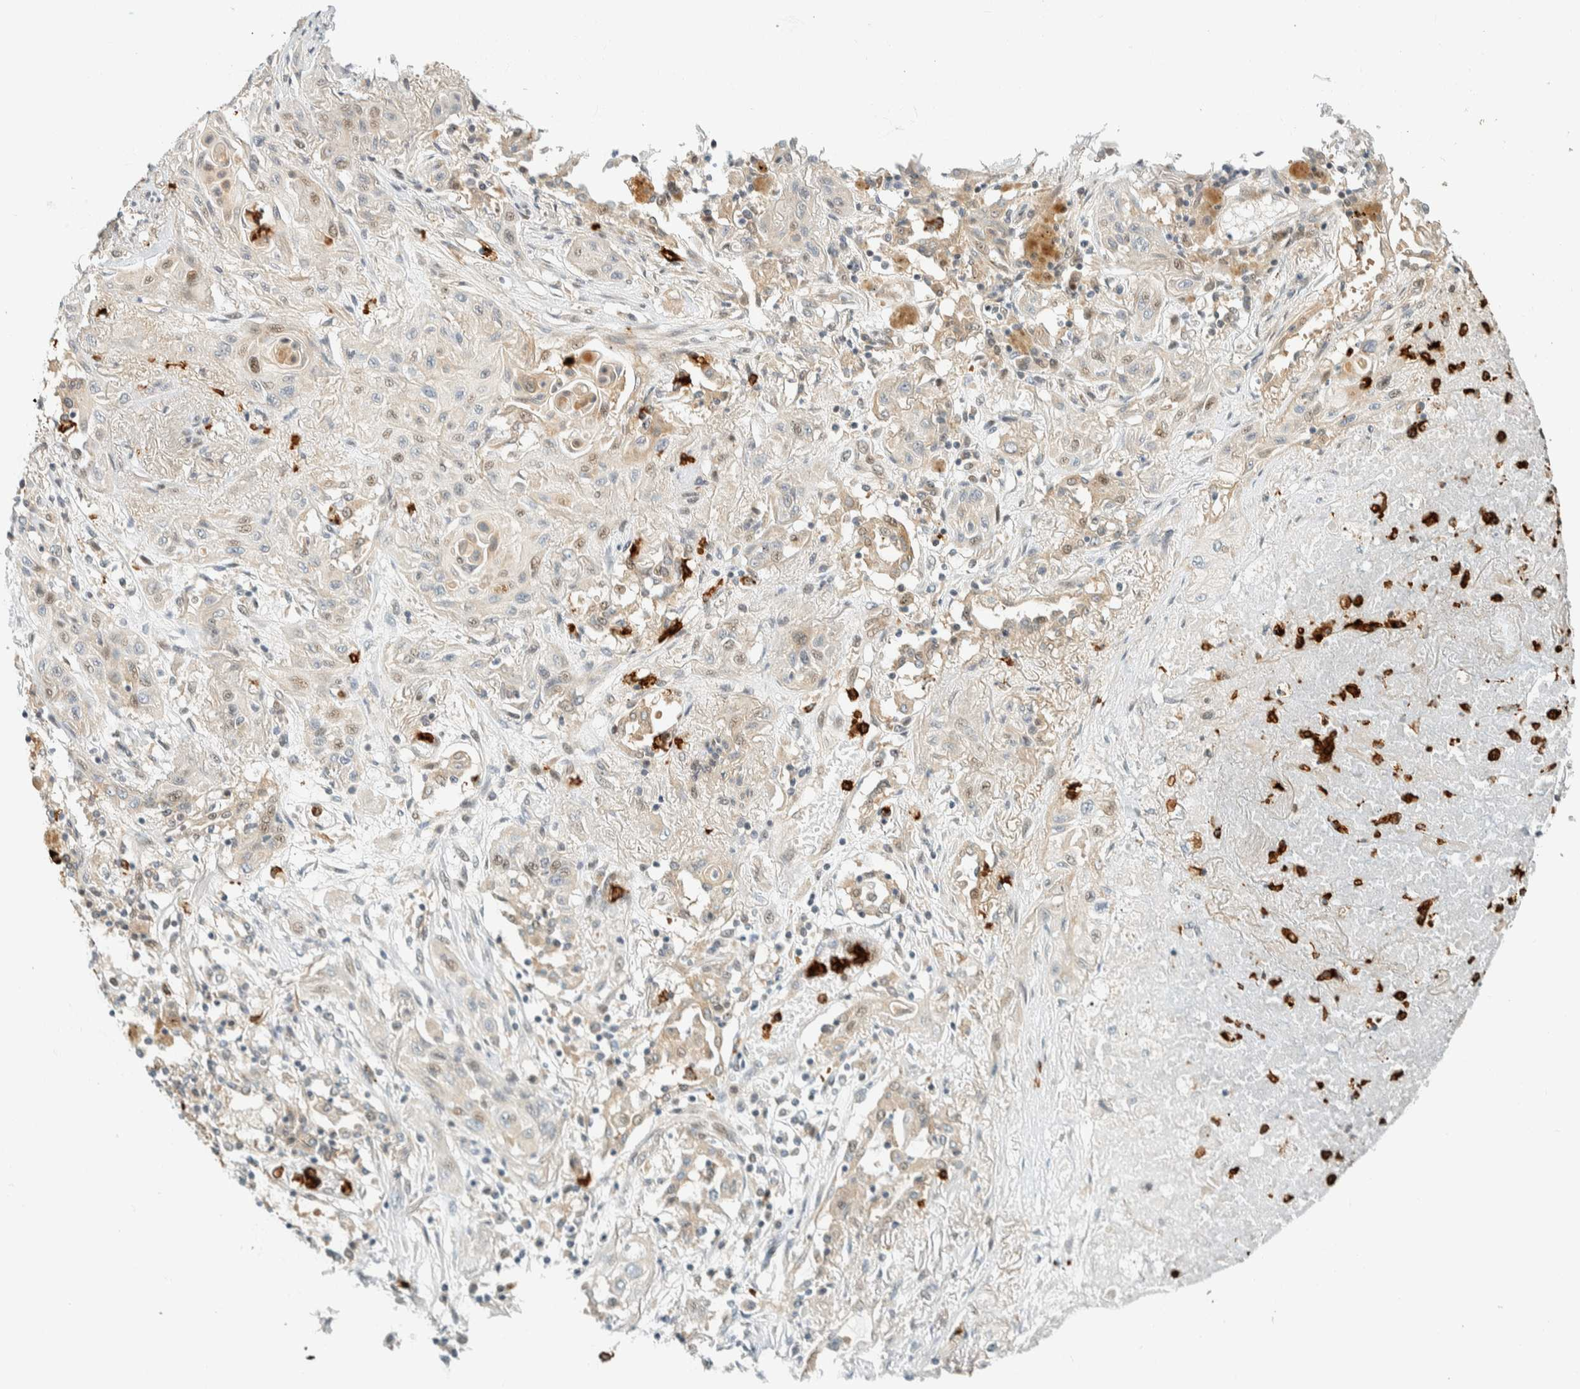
{"staining": {"intensity": "weak", "quantity": "<25%", "location": "nuclear"}, "tissue": "lung cancer", "cell_type": "Tumor cells", "image_type": "cancer", "snomed": [{"axis": "morphology", "description": "Squamous cell carcinoma, NOS"}, {"axis": "topography", "description": "Lung"}], "caption": "The histopathology image shows no significant expression in tumor cells of lung cancer (squamous cell carcinoma).", "gene": "CCDC171", "patient": {"sex": "female", "age": 47}}